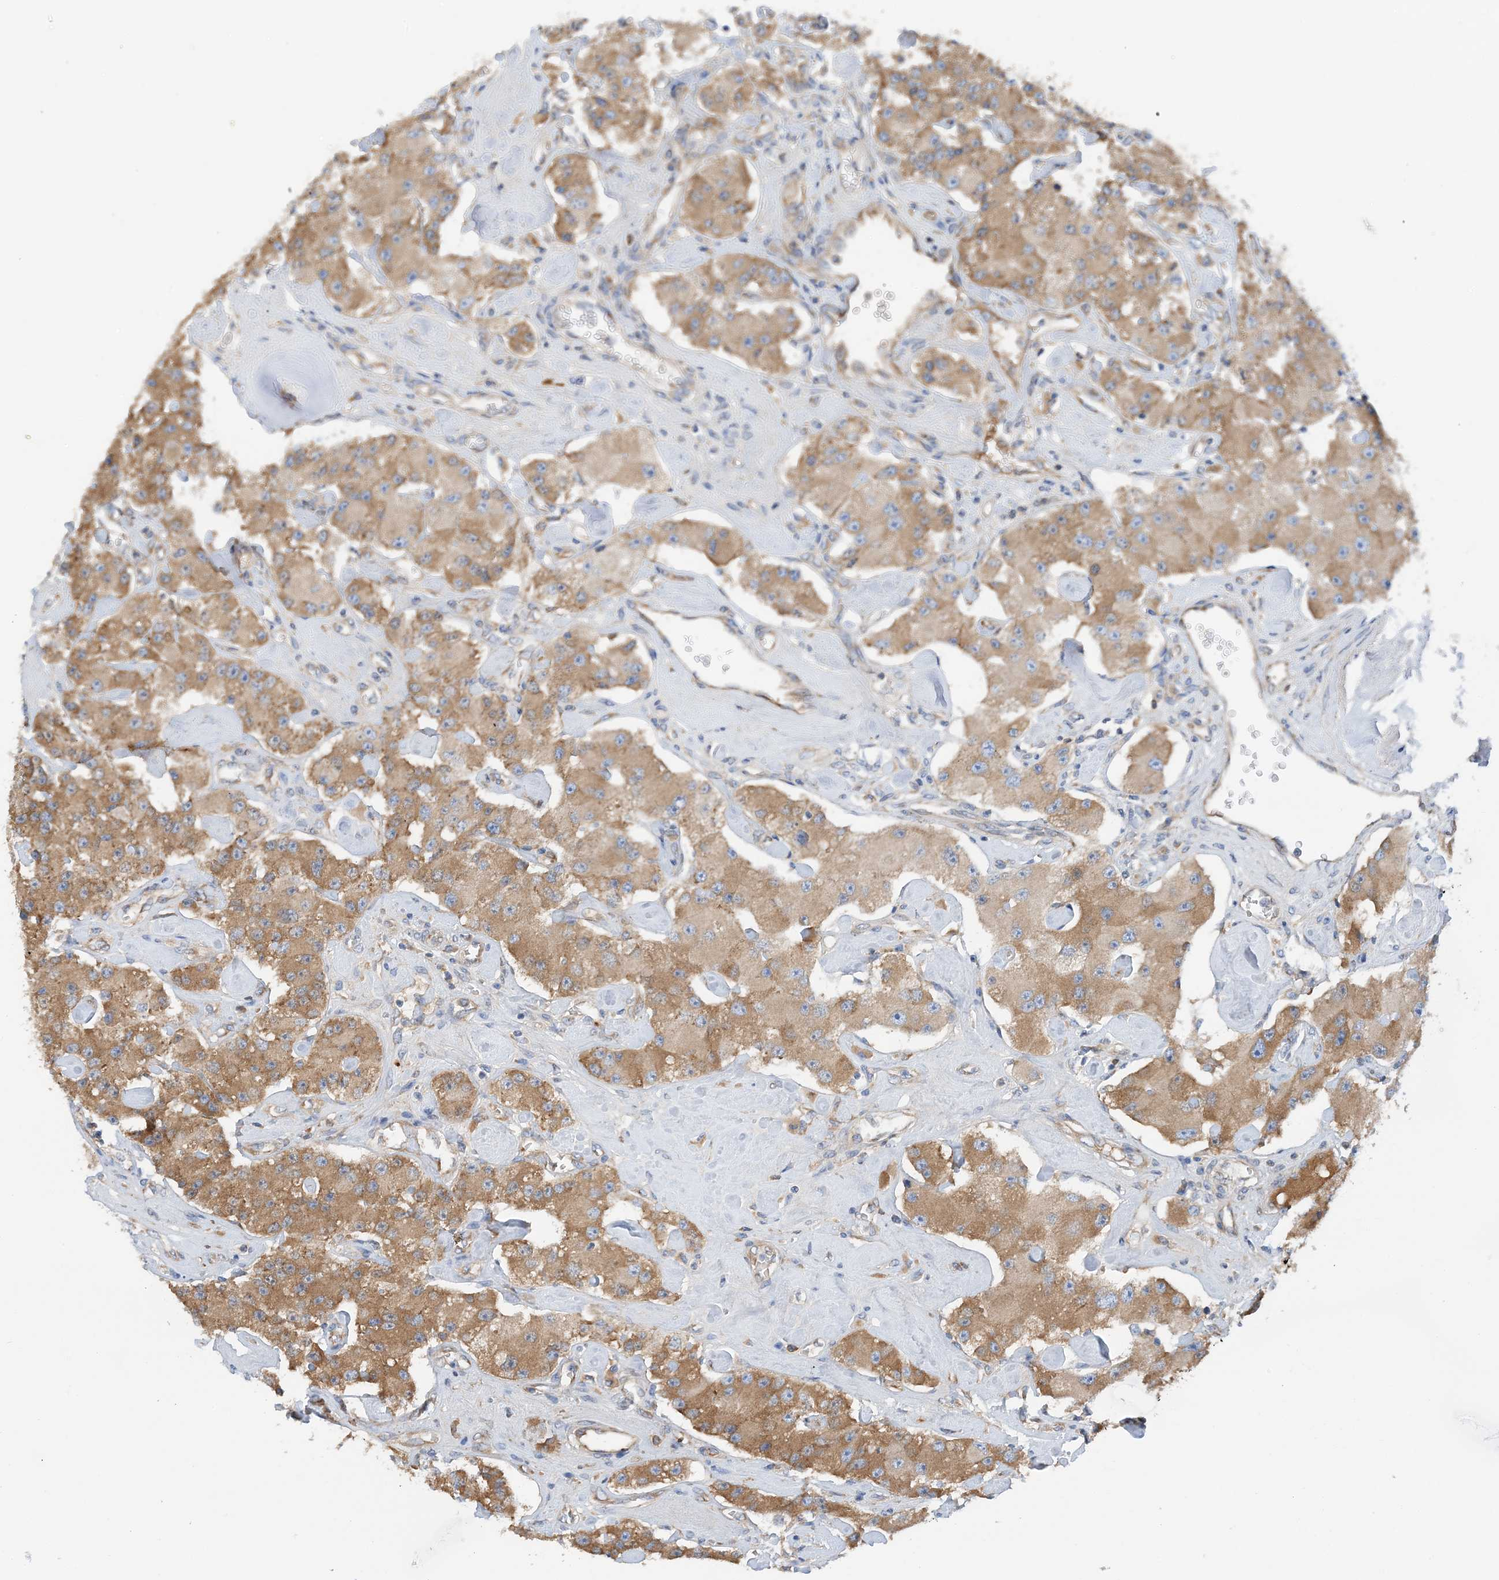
{"staining": {"intensity": "moderate", "quantity": ">75%", "location": "cytoplasmic/membranous"}, "tissue": "carcinoid", "cell_type": "Tumor cells", "image_type": "cancer", "snomed": [{"axis": "morphology", "description": "Carcinoid, malignant, NOS"}, {"axis": "topography", "description": "Pancreas"}], "caption": "The micrograph displays staining of malignant carcinoid, revealing moderate cytoplasmic/membranous protein expression (brown color) within tumor cells.", "gene": "SLC5A11", "patient": {"sex": "male", "age": 41}}